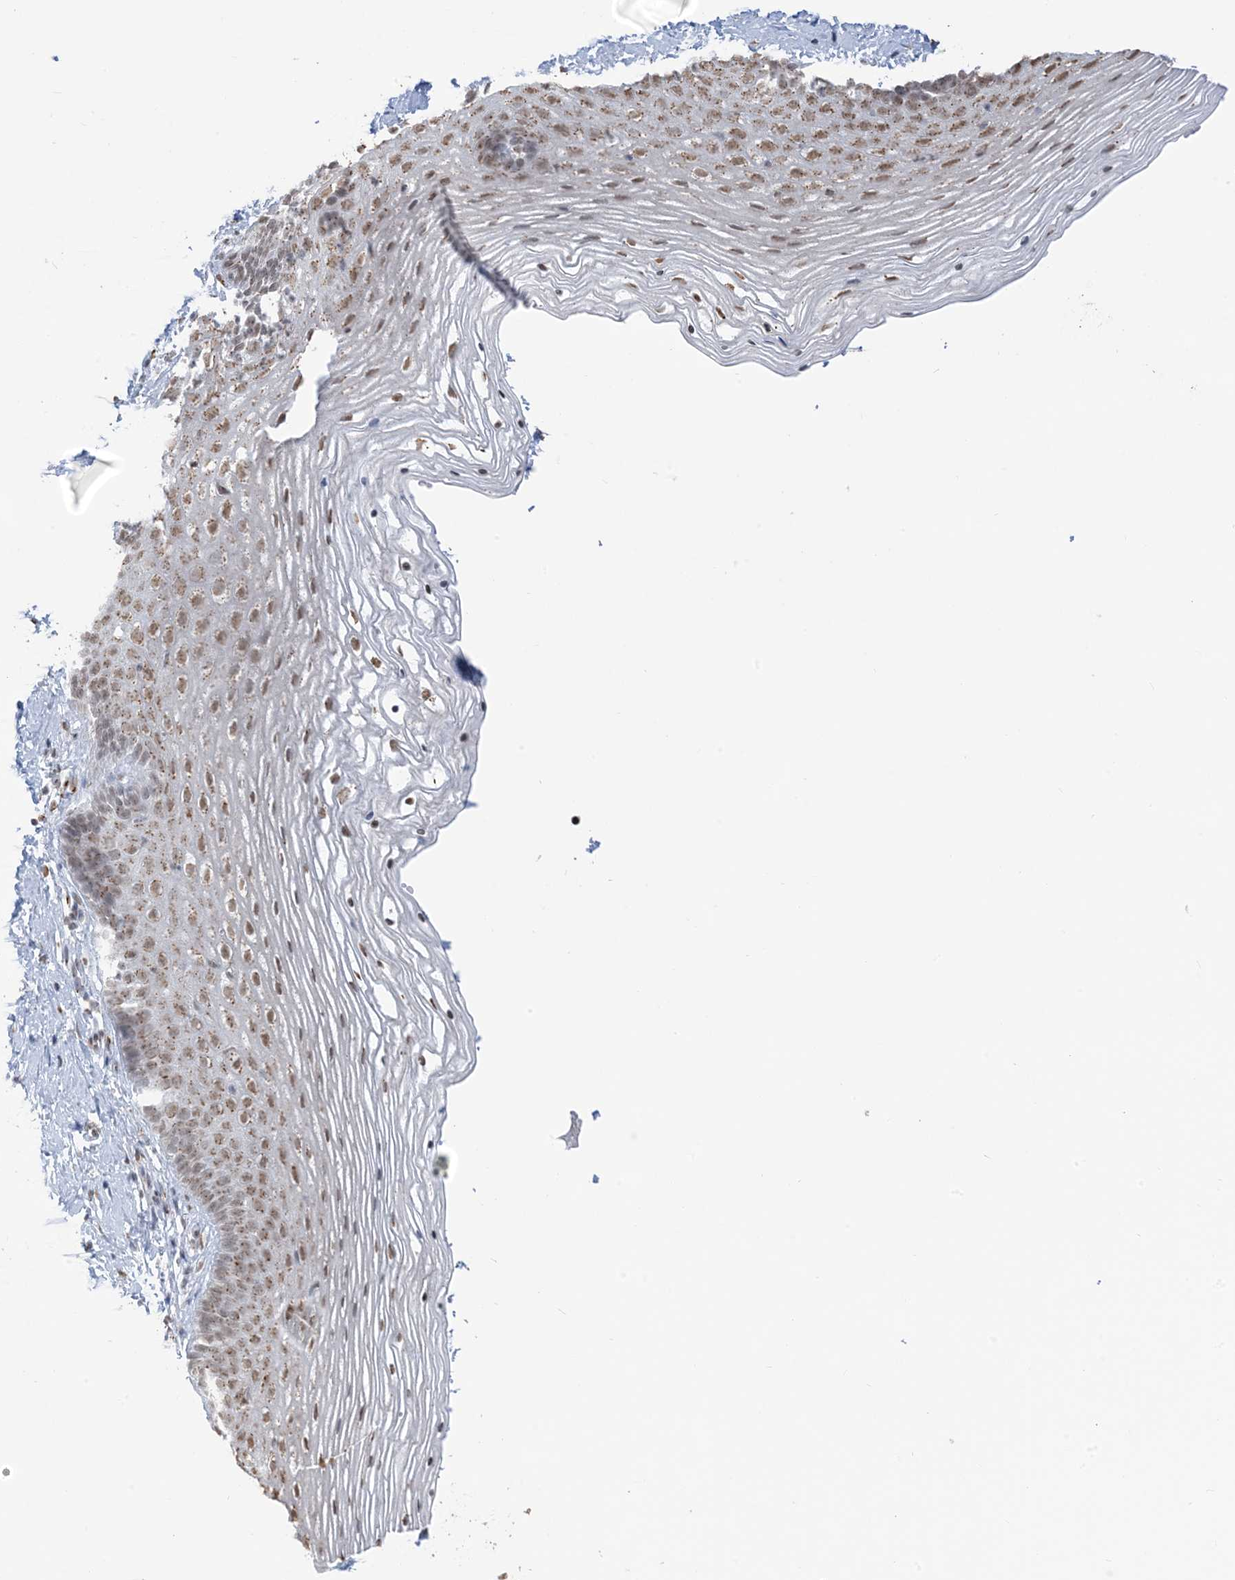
{"staining": {"intensity": "moderate", "quantity": ">75%", "location": "cytoplasmic/membranous,nuclear"}, "tissue": "vagina", "cell_type": "Squamous epithelial cells", "image_type": "normal", "snomed": [{"axis": "morphology", "description": "Normal tissue, NOS"}, {"axis": "topography", "description": "Vagina"}], "caption": "An image of vagina stained for a protein reveals moderate cytoplasmic/membranous,nuclear brown staining in squamous epithelial cells. (DAB IHC, brown staining for protein, blue staining for nuclei).", "gene": "GPR107", "patient": {"sex": "female", "age": 32}}